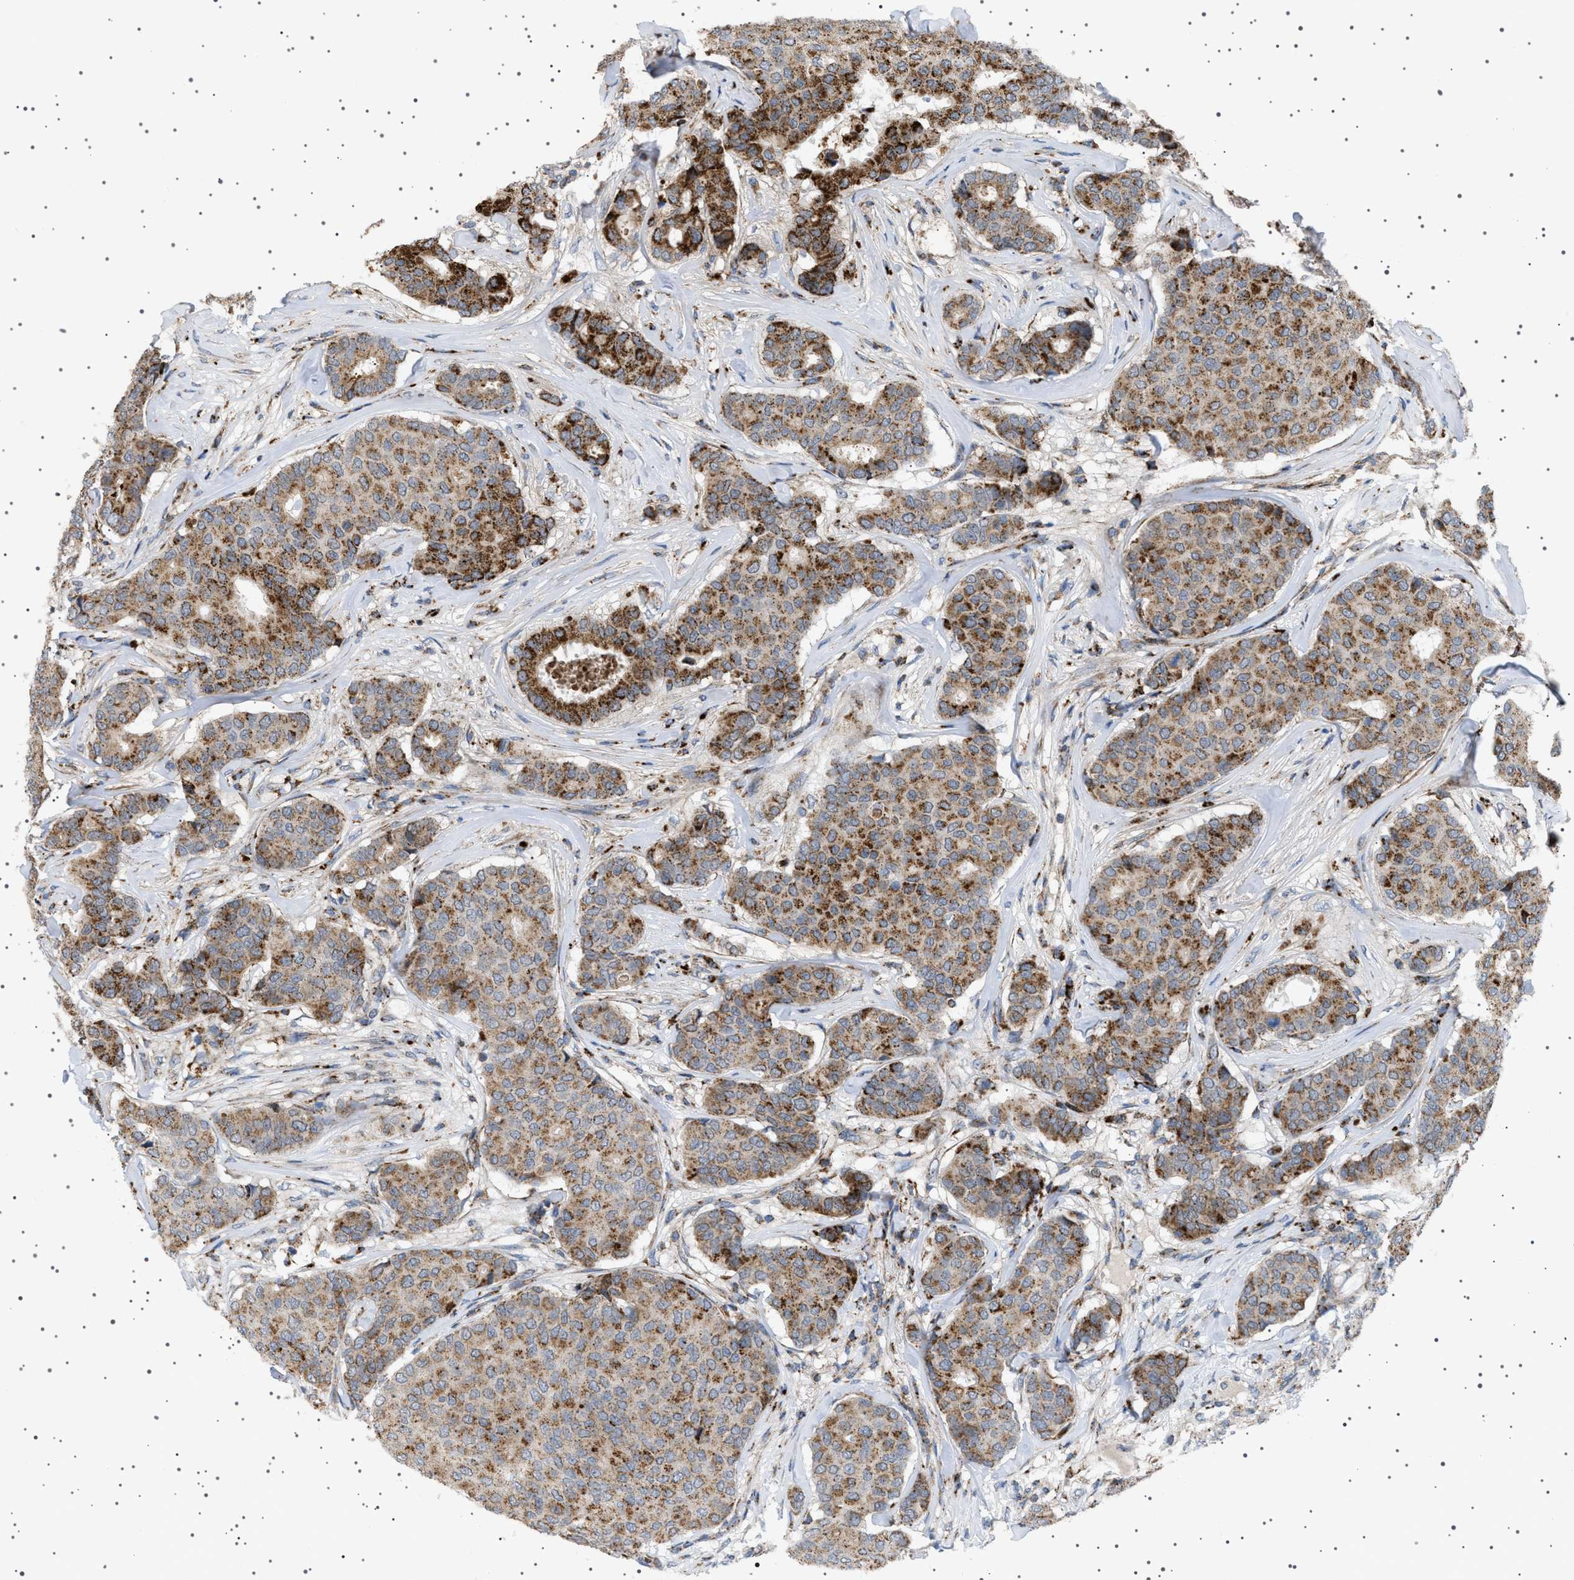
{"staining": {"intensity": "strong", "quantity": "25%-75%", "location": "cytoplasmic/membranous"}, "tissue": "breast cancer", "cell_type": "Tumor cells", "image_type": "cancer", "snomed": [{"axis": "morphology", "description": "Duct carcinoma"}, {"axis": "topography", "description": "Breast"}], "caption": "The micrograph shows staining of infiltrating ductal carcinoma (breast), revealing strong cytoplasmic/membranous protein positivity (brown color) within tumor cells. Ihc stains the protein in brown and the nuclei are stained blue.", "gene": "UBXN8", "patient": {"sex": "female", "age": 75}}